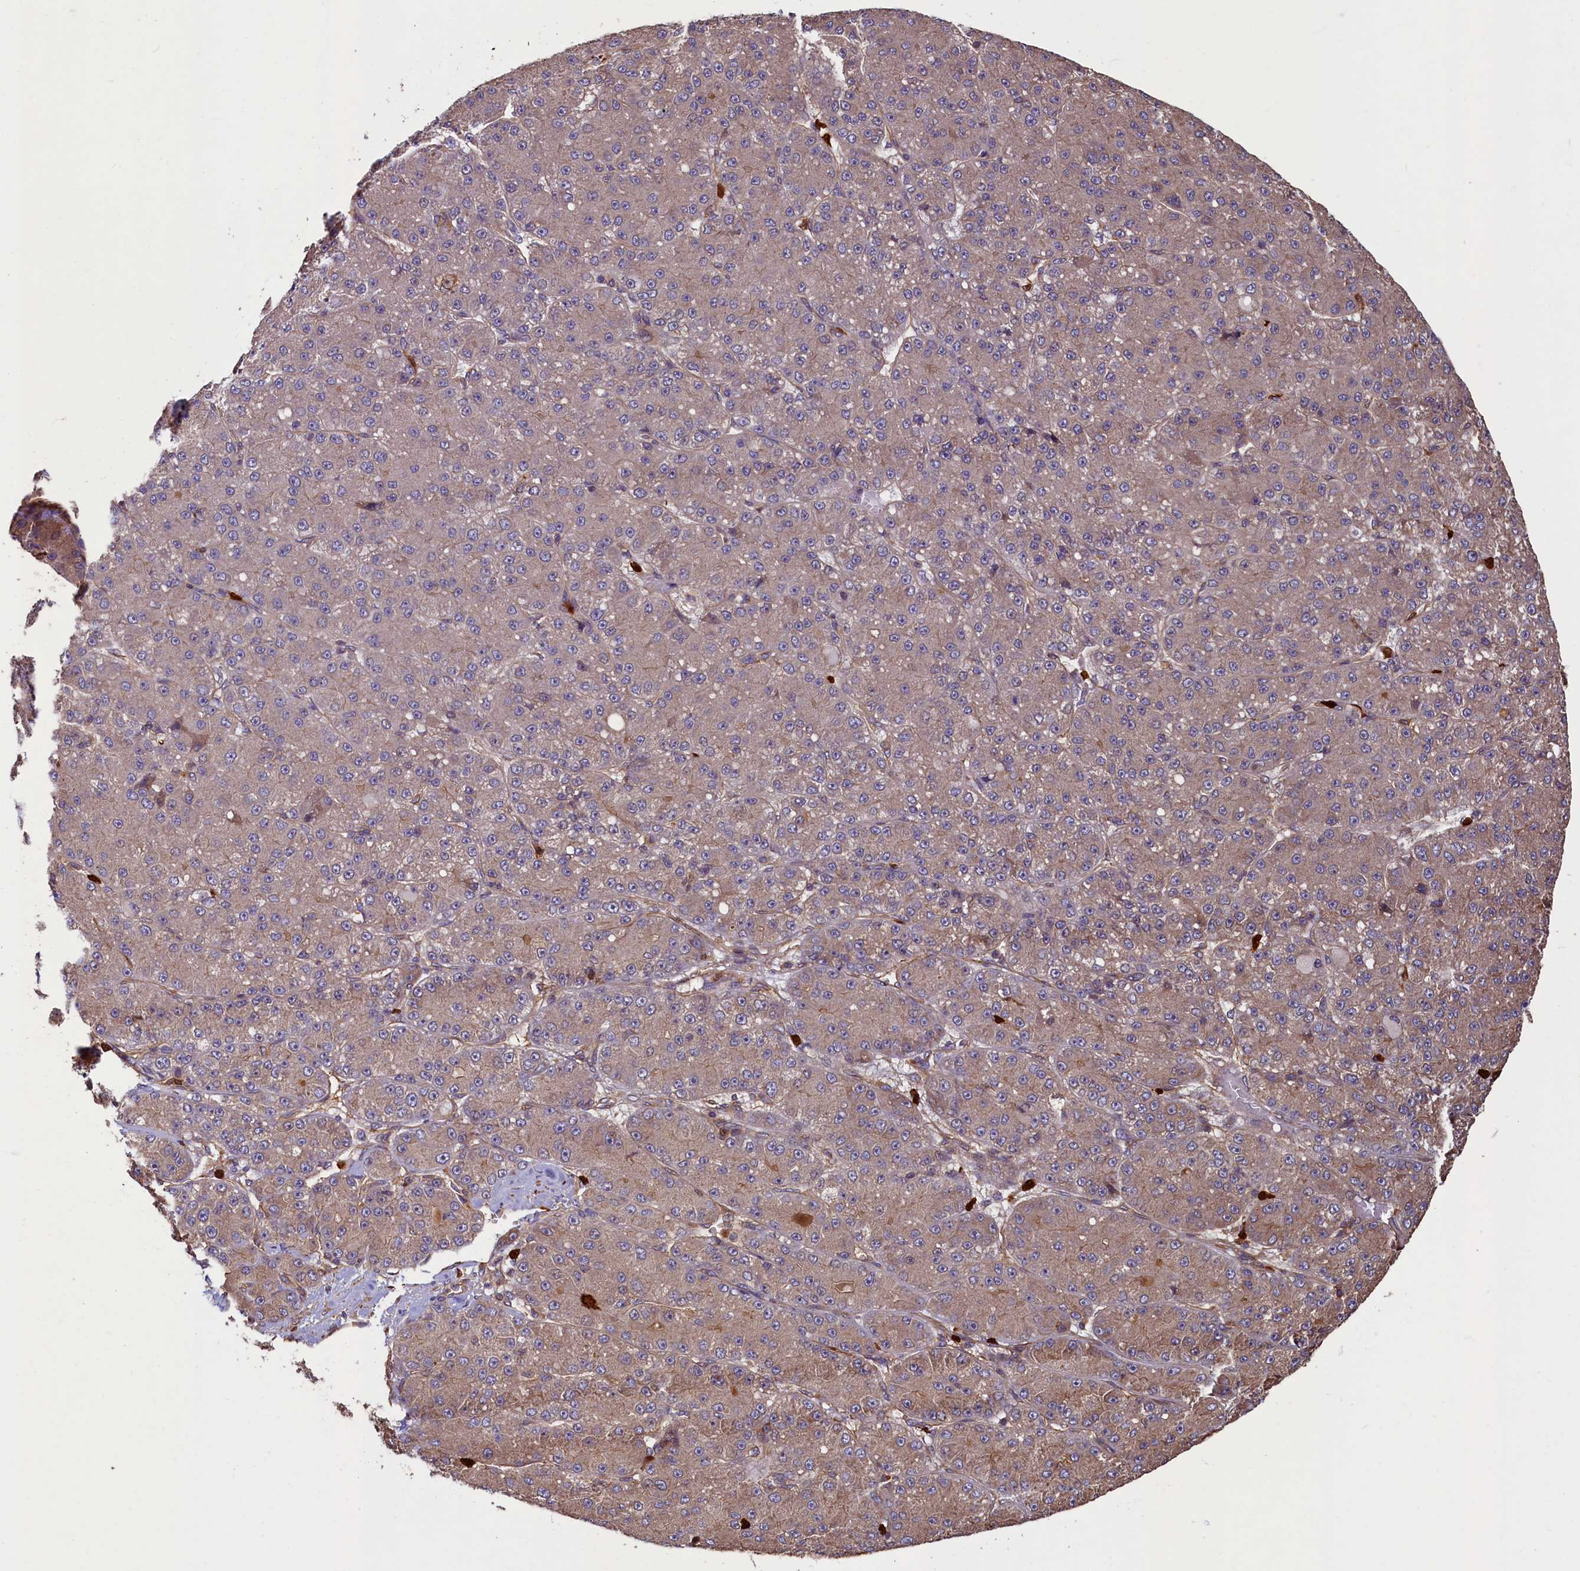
{"staining": {"intensity": "moderate", "quantity": ">75%", "location": "cytoplasmic/membranous"}, "tissue": "liver cancer", "cell_type": "Tumor cells", "image_type": "cancer", "snomed": [{"axis": "morphology", "description": "Carcinoma, Hepatocellular, NOS"}, {"axis": "topography", "description": "Liver"}], "caption": "Human liver cancer stained for a protein (brown) exhibits moderate cytoplasmic/membranous positive positivity in approximately >75% of tumor cells.", "gene": "CCDC102B", "patient": {"sex": "male", "age": 67}}